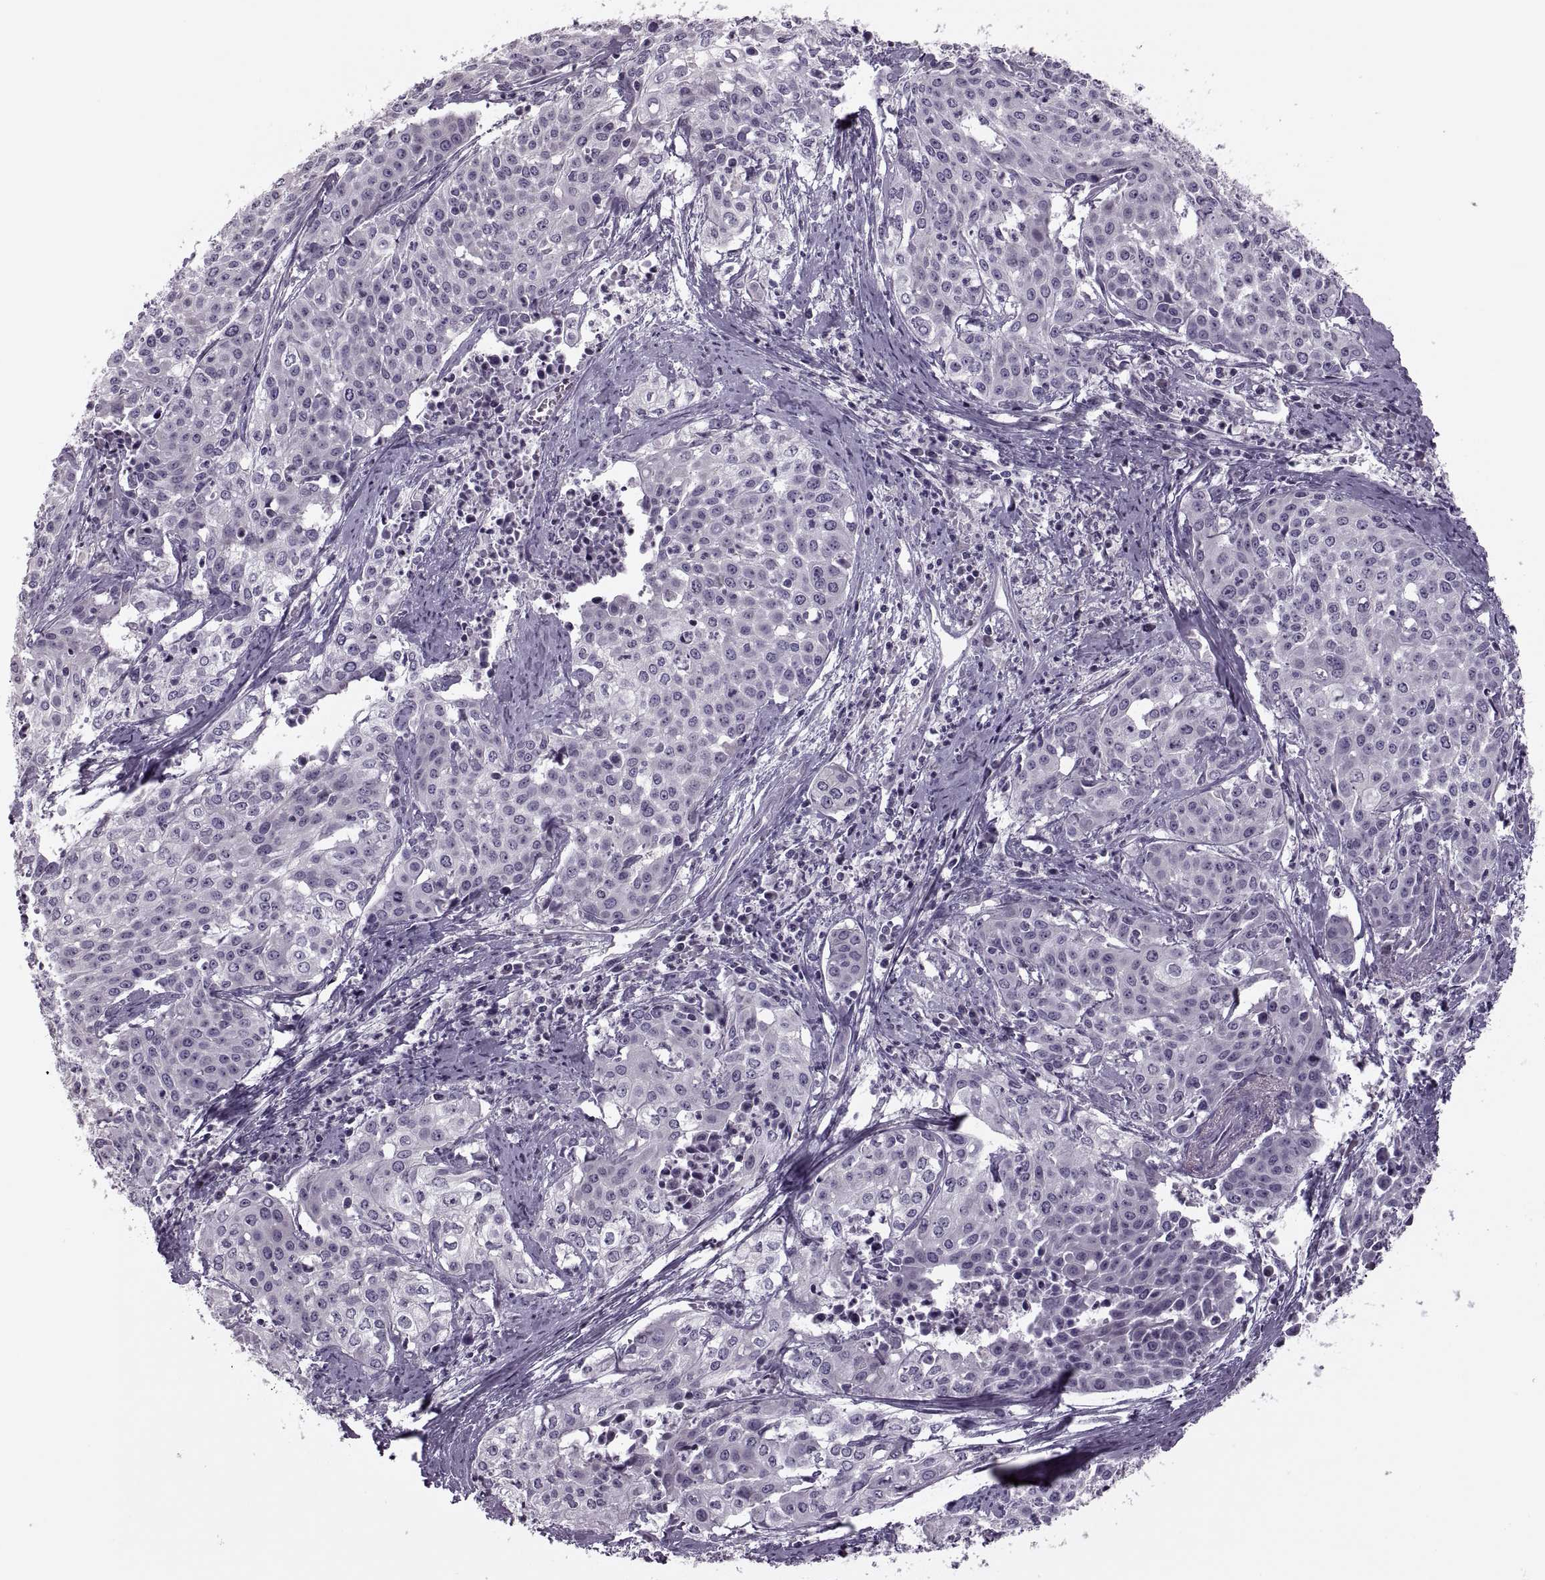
{"staining": {"intensity": "negative", "quantity": "none", "location": "none"}, "tissue": "cervical cancer", "cell_type": "Tumor cells", "image_type": "cancer", "snomed": [{"axis": "morphology", "description": "Squamous cell carcinoma, NOS"}, {"axis": "topography", "description": "Cervix"}], "caption": "Human cervical cancer stained for a protein using immunohistochemistry (IHC) demonstrates no positivity in tumor cells.", "gene": "PRSS54", "patient": {"sex": "female", "age": 39}}